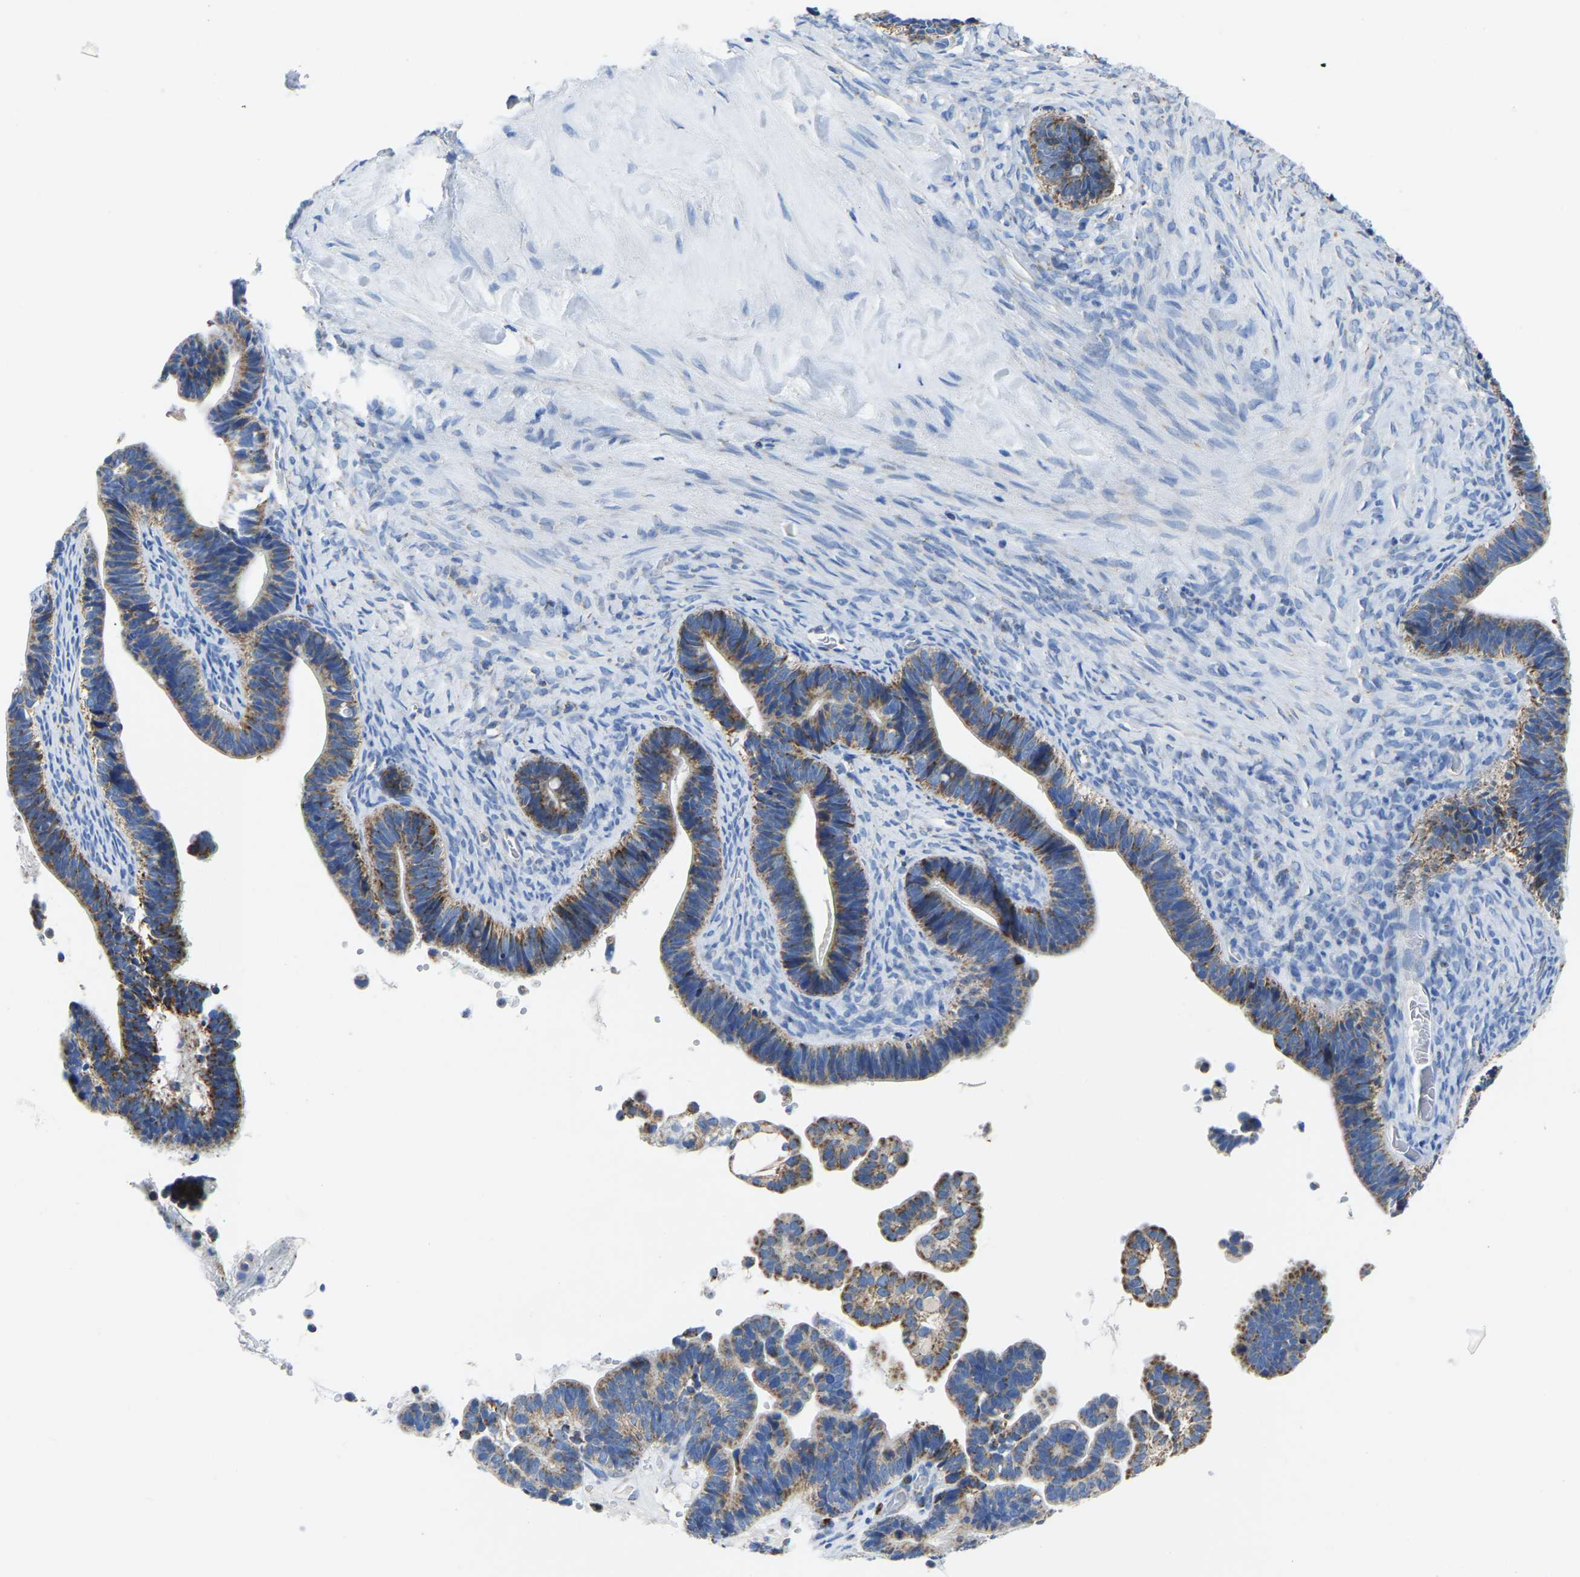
{"staining": {"intensity": "moderate", "quantity": ">75%", "location": "cytoplasmic/membranous"}, "tissue": "ovarian cancer", "cell_type": "Tumor cells", "image_type": "cancer", "snomed": [{"axis": "morphology", "description": "Cystadenocarcinoma, serous, NOS"}, {"axis": "topography", "description": "Ovary"}], "caption": "There is medium levels of moderate cytoplasmic/membranous staining in tumor cells of ovarian cancer (serous cystadenocarcinoma), as demonstrated by immunohistochemical staining (brown color).", "gene": "ETFA", "patient": {"sex": "female", "age": 56}}